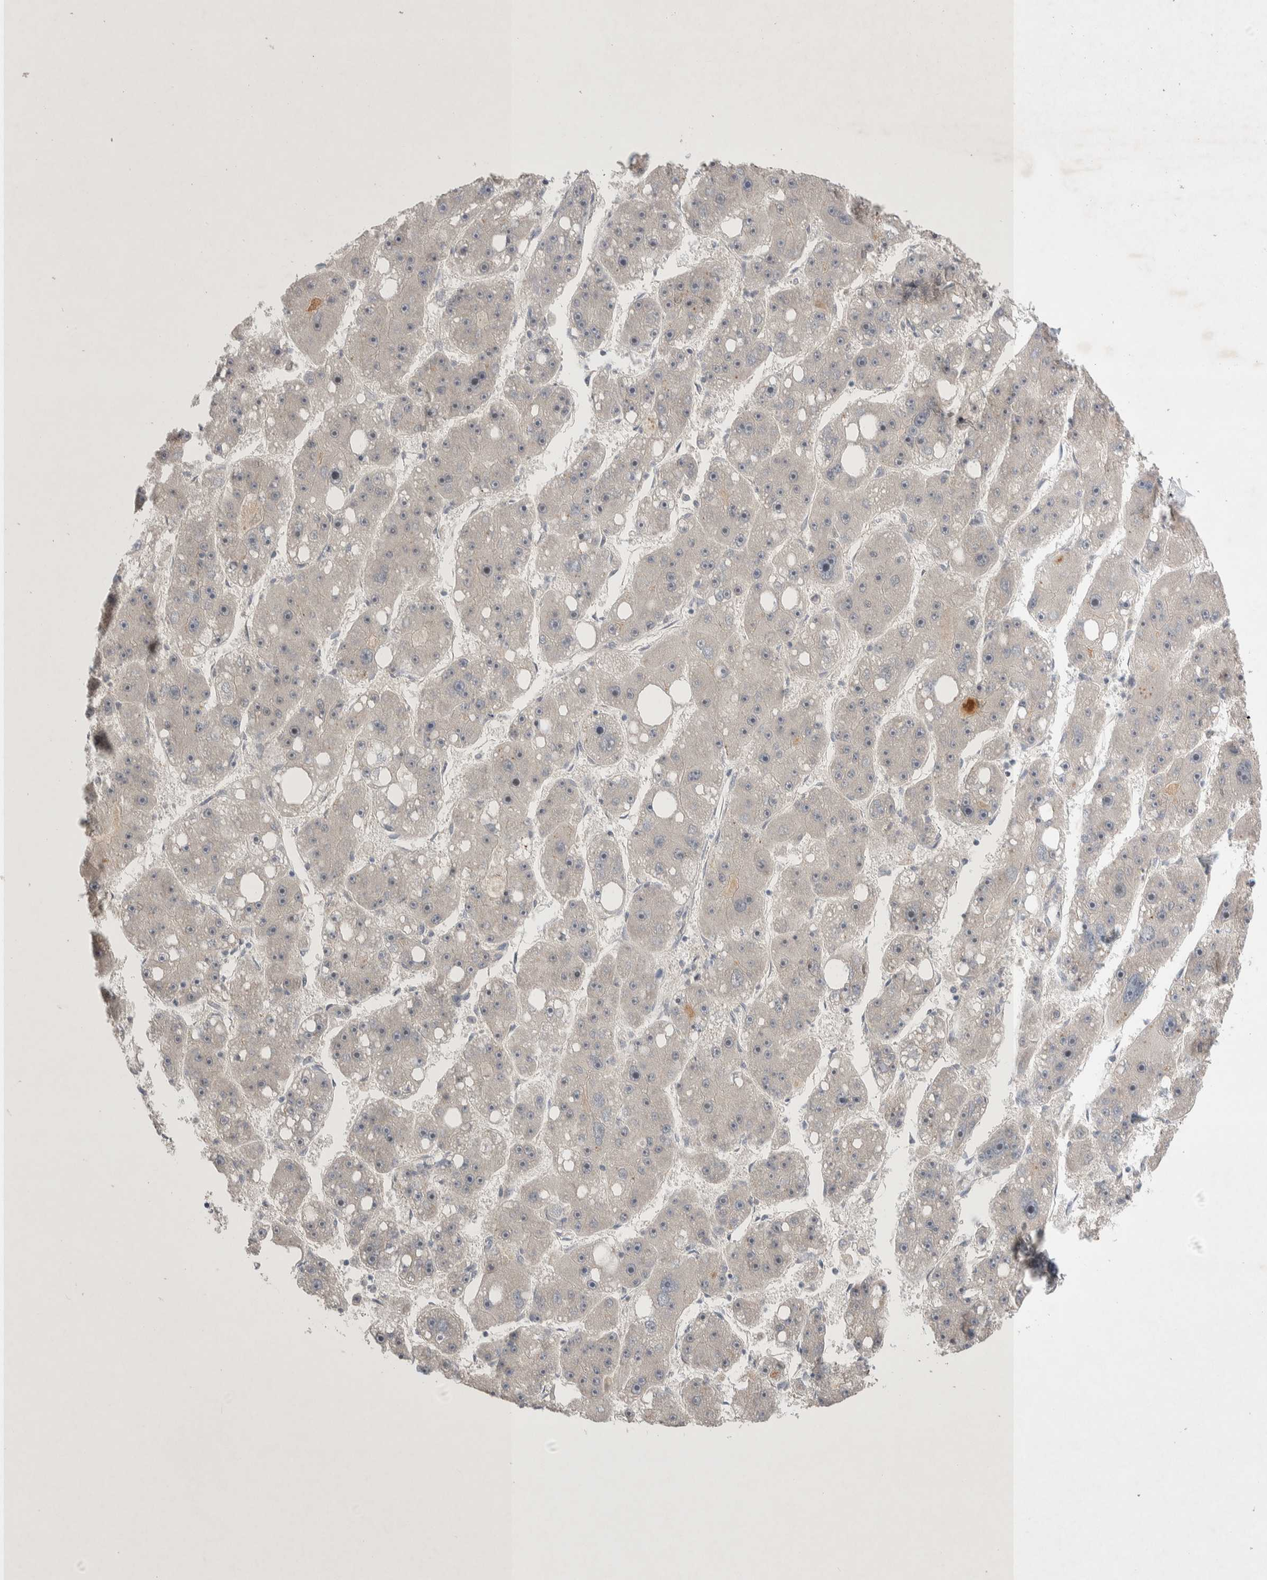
{"staining": {"intensity": "negative", "quantity": "none", "location": "none"}, "tissue": "liver cancer", "cell_type": "Tumor cells", "image_type": "cancer", "snomed": [{"axis": "morphology", "description": "Carcinoma, Hepatocellular, NOS"}, {"axis": "topography", "description": "Liver"}], "caption": "There is no significant staining in tumor cells of liver hepatocellular carcinoma.", "gene": "ZNF704", "patient": {"sex": "female", "age": 61}}